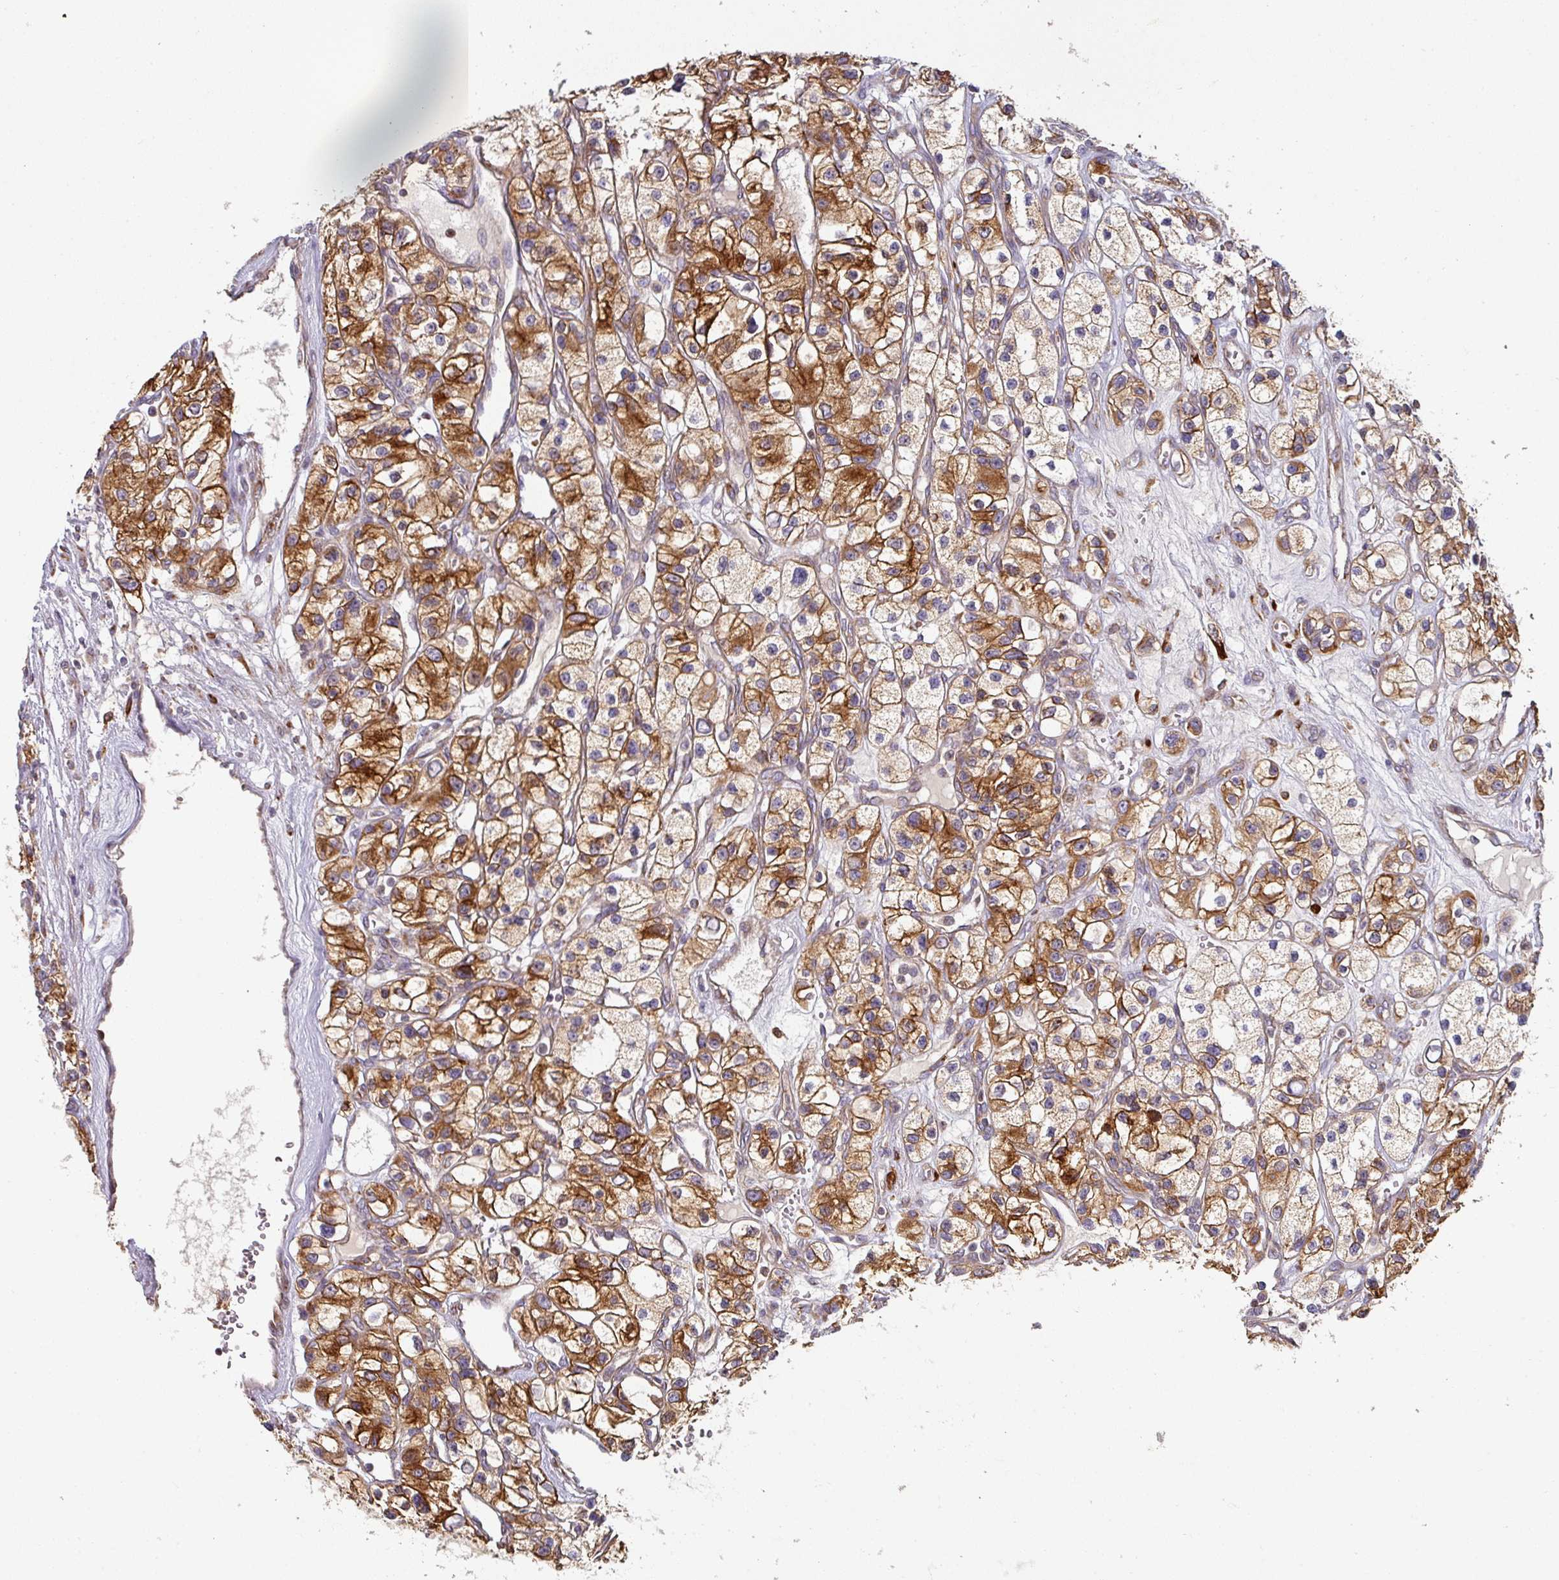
{"staining": {"intensity": "strong", "quantity": ">75%", "location": "cytoplasmic/membranous"}, "tissue": "renal cancer", "cell_type": "Tumor cells", "image_type": "cancer", "snomed": [{"axis": "morphology", "description": "Adenocarcinoma, NOS"}, {"axis": "topography", "description": "Kidney"}], "caption": "High-magnification brightfield microscopy of adenocarcinoma (renal) stained with DAB (brown) and counterstained with hematoxylin (blue). tumor cells exhibit strong cytoplasmic/membranous staining is present in approximately>75% of cells.", "gene": "ZNF268", "patient": {"sex": "female", "age": 57}}